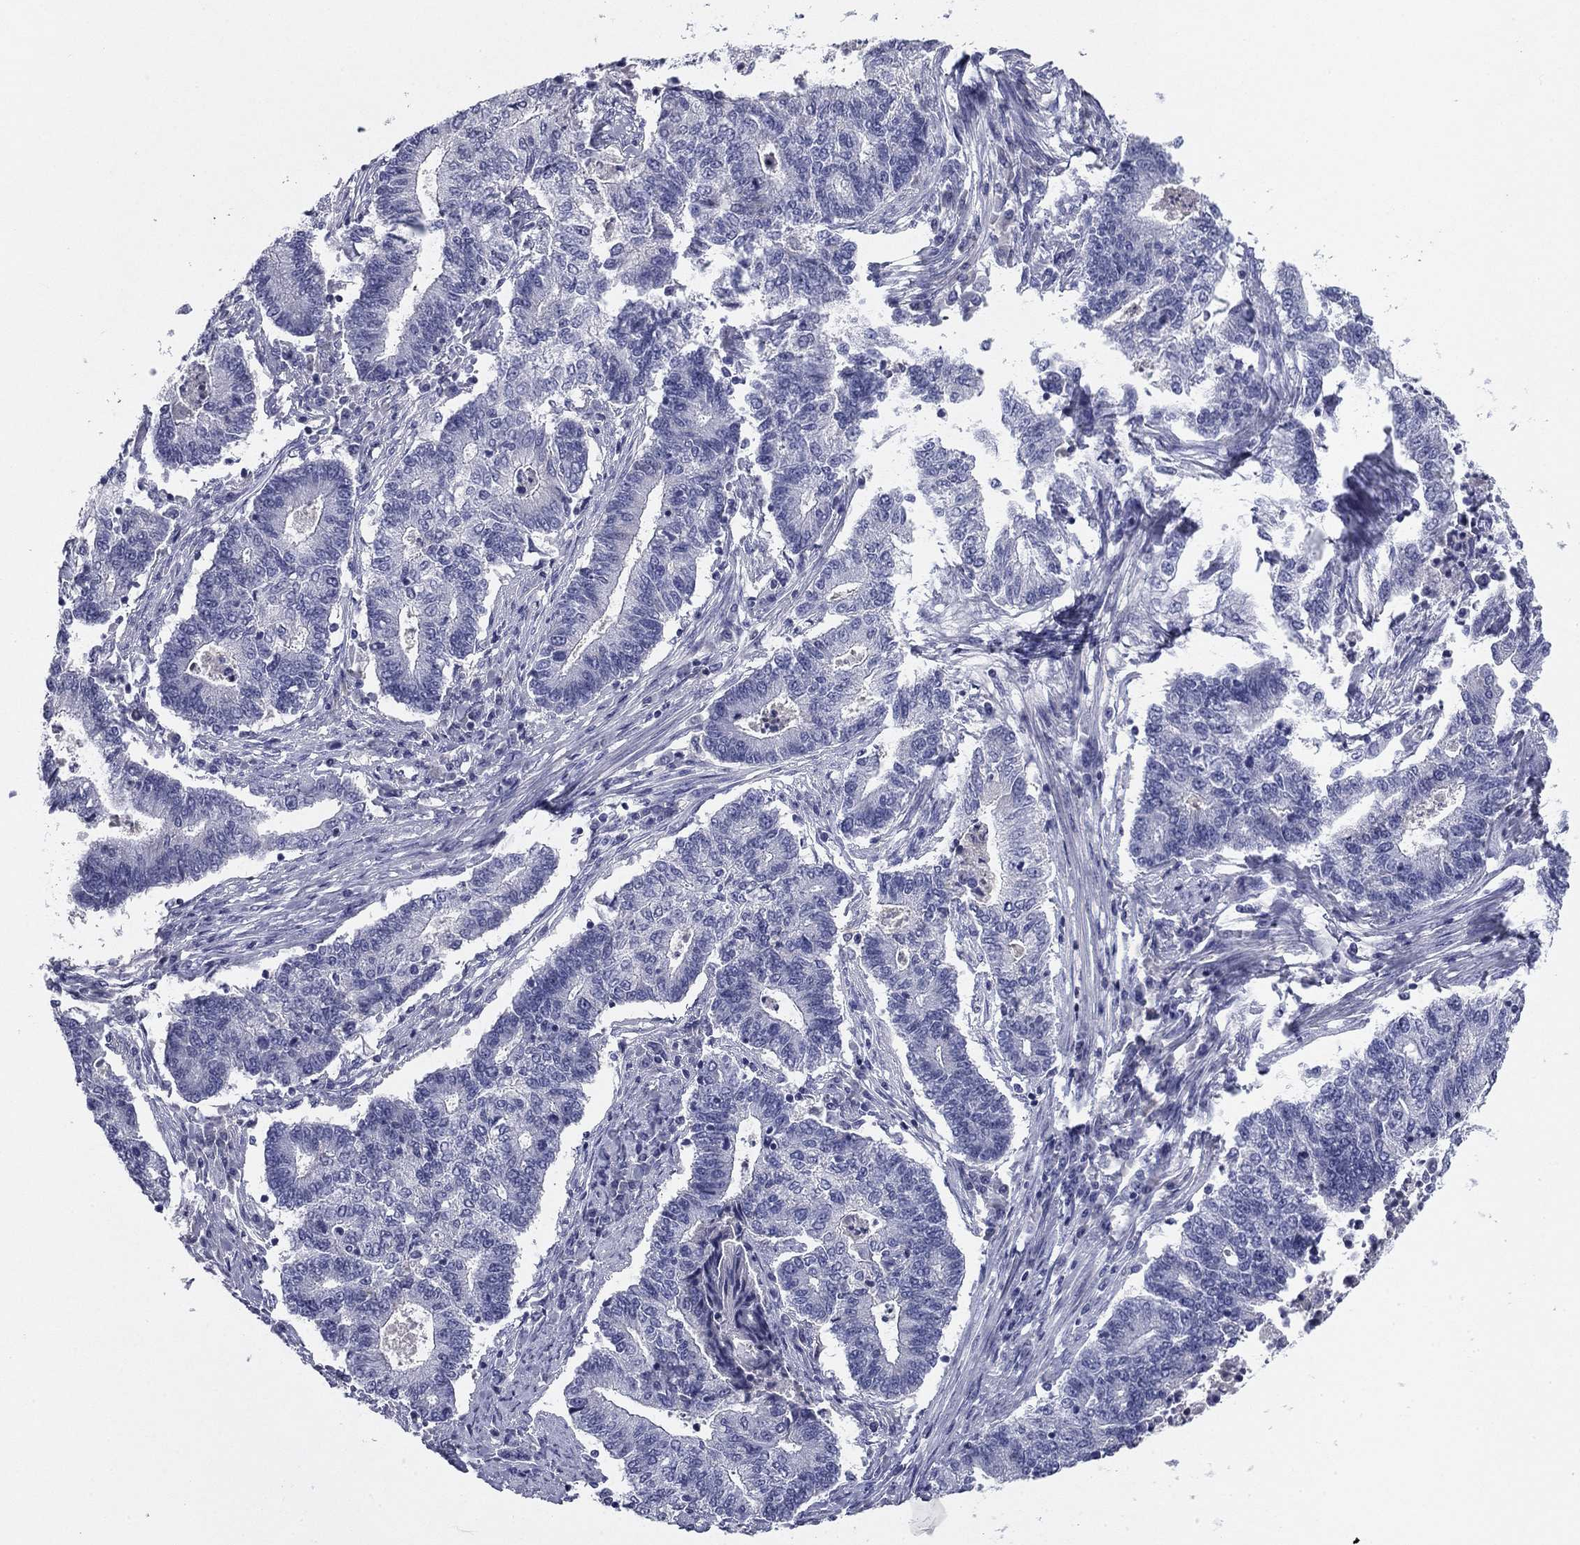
{"staining": {"intensity": "negative", "quantity": "none", "location": "none"}, "tissue": "endometrial cancer", "cell_type": "Tumor cells", "image_type": "cancer", "snomed": [{"axis": "morphology", "description": "Adenocarcinoma, NOS"}, {"axis": "topography", "description": "Uterus"}, {"axis": "topography", "description": "Endometrium"}], "caption": "Immunohistochemical staining of endometrial cancer exhibits no significant positivity in tumor cells. (DAB immunohistochemistry (IHC) visualized using brightfield microscopy, high magnification).", "gene": "ABCC2", "patient": {"sex": "female", "age": 54}}